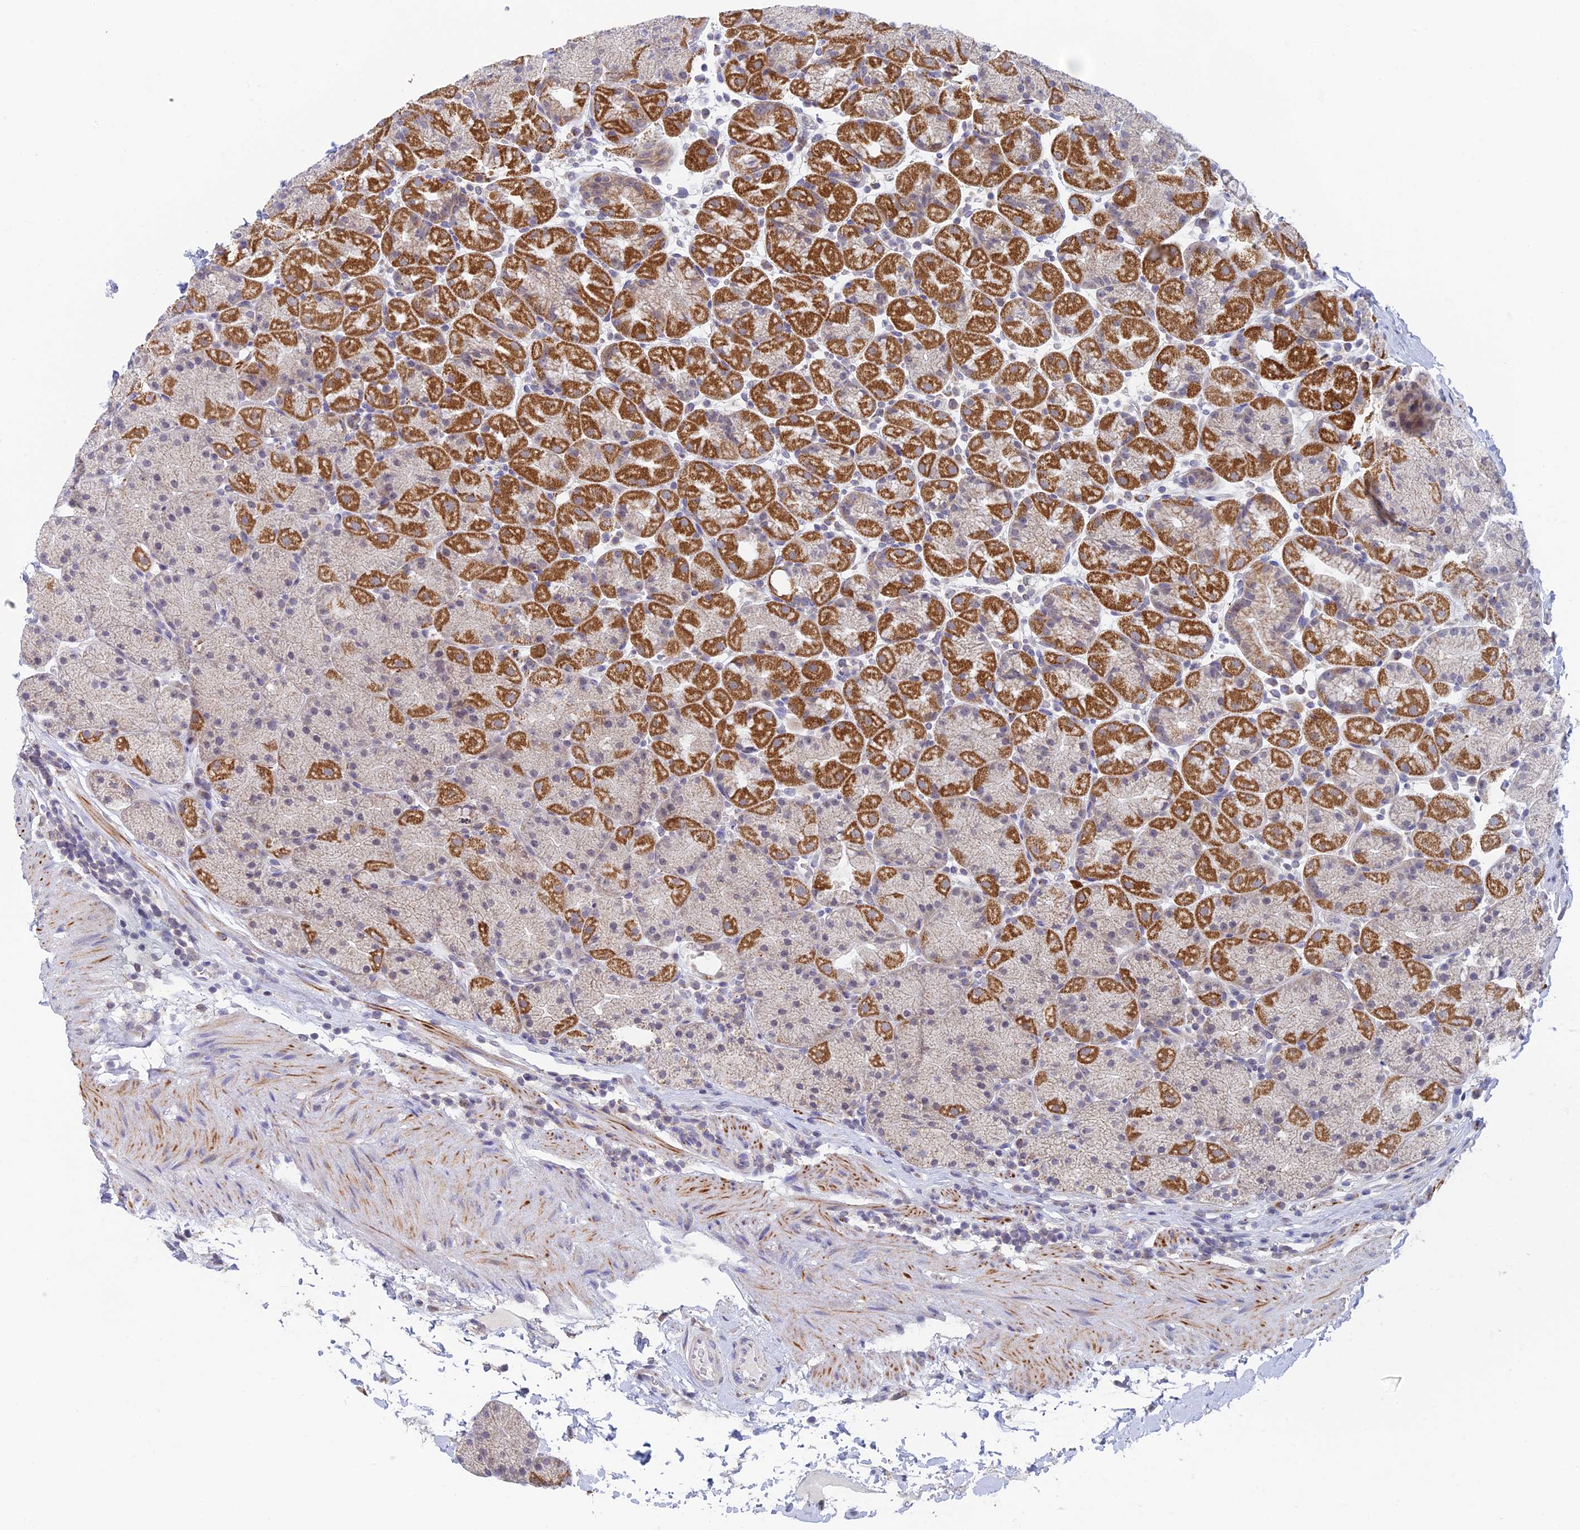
{"staining": {"intensity": "moderate", "quantity": ">75%", "location": "cytoplasmic/membranous"}, "tissue": "stomach", "cell_type": "Glandular cells", "image_type": "normal", "snomed": [{"axis": "morphology", "description": "Normal tissue, NOS"}, {"axis": "topography", "description": "Stomach, upper"}, {"axis": "topography", "description": "Stomach, lower"}], "caption": "Protein positivity by immunohistochemistry reveals moderate cytoplasmic/membranous expression in approximately >75% of glandular cells in normal stomach.", "gene": "REXO5", "patient": {"sex": "male", "age": 67}}